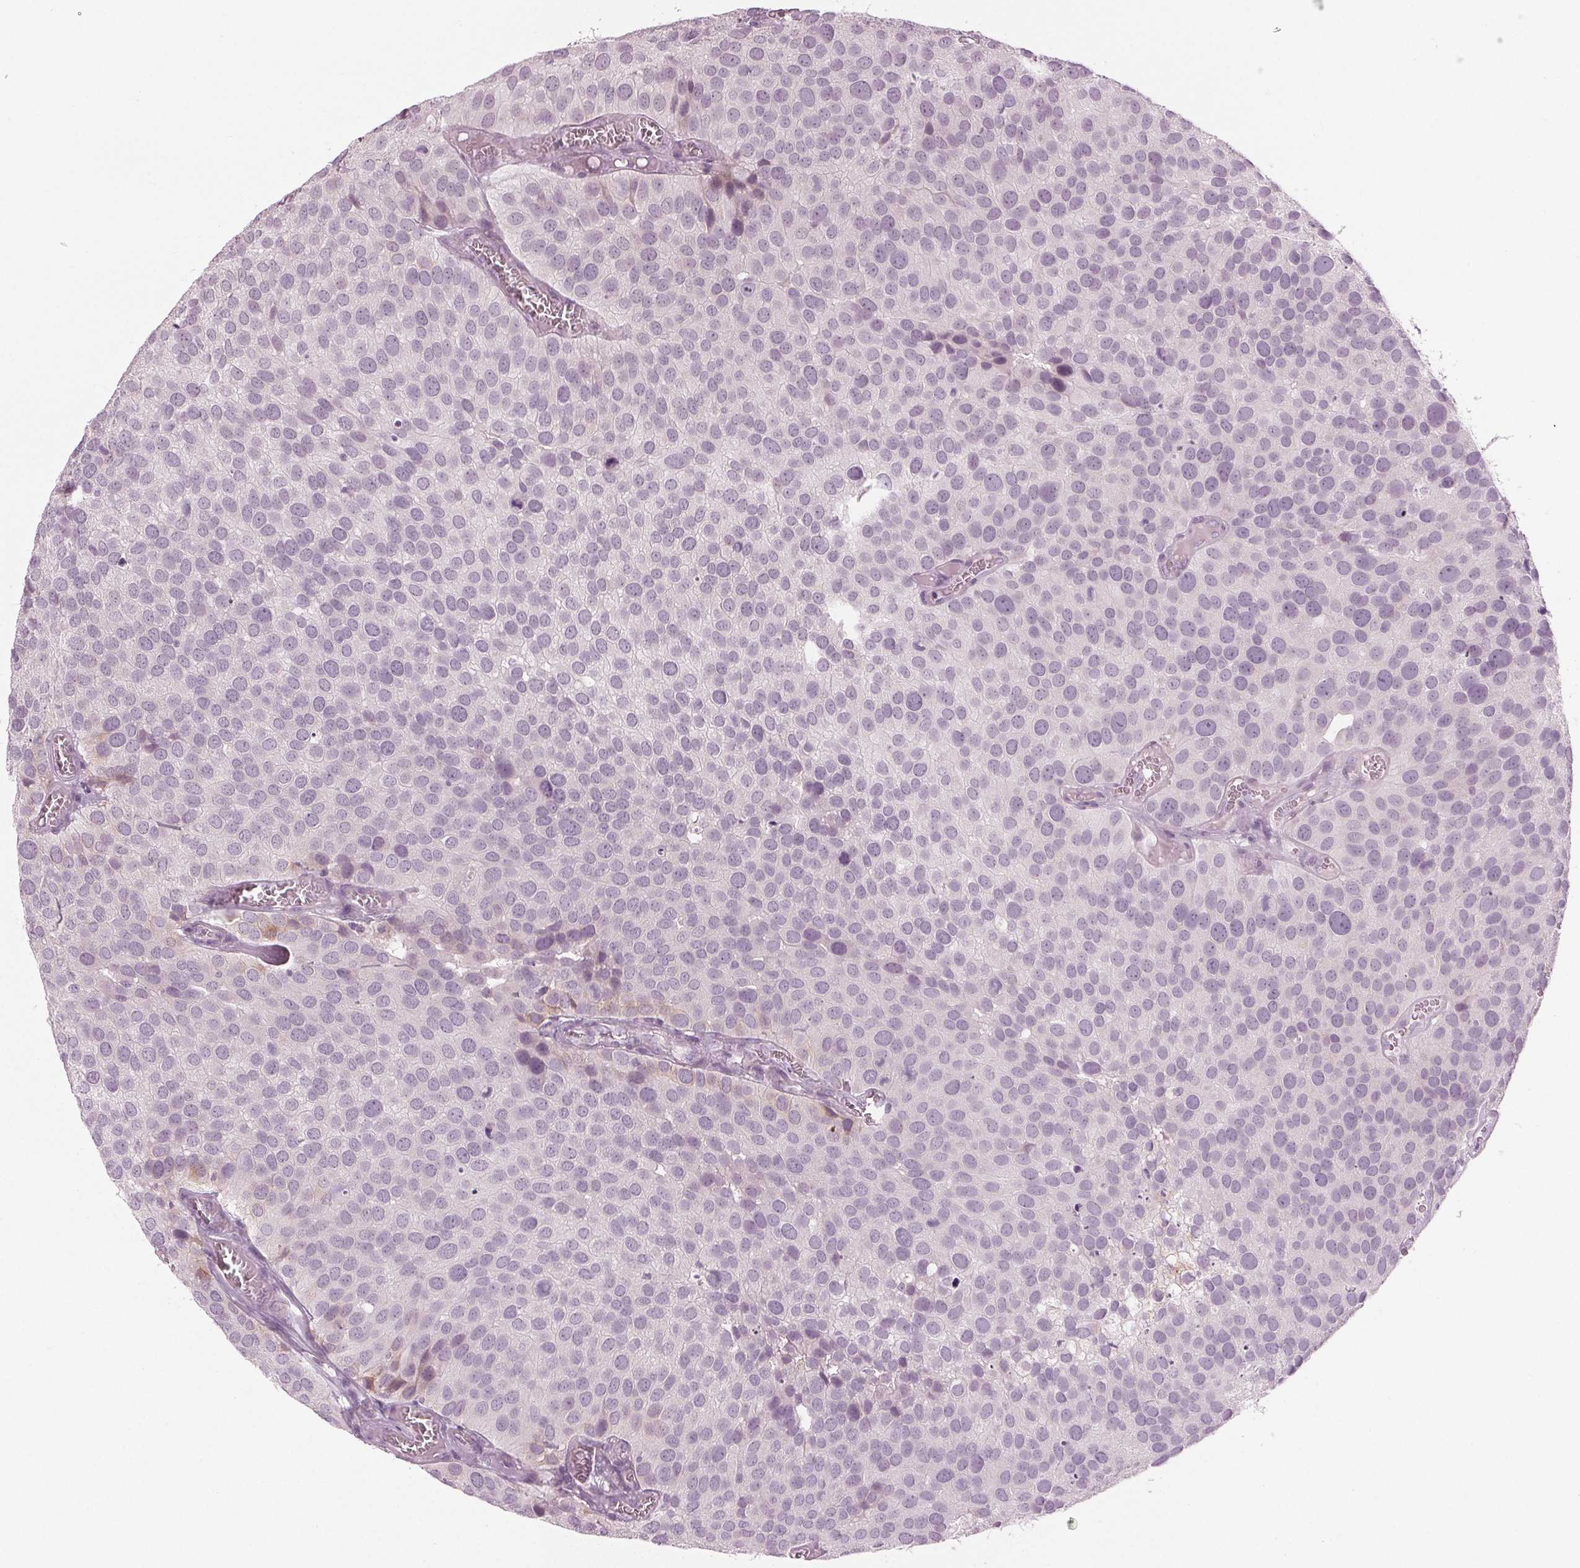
{"staining": {"intensity": "negative", "quantity": "none", "location": "none"}, "tissue": "urothelial cancer", "cell_type": "Tumor cells", "image_type": "cancer", "snomed": [{"axis": "morphology", "description": "Urothelial carcinoma, Low grade"}, {"axis": "topography", "description": "Urinary bladder"}], "caption": "IHC of human urothelial cancer displays no staining in tumor cells. (Stains: DAB (3,3'-diaminobenzidine) immunohistochemistry with hematoxylin counter stain, Microscopy: brightfield microscopy at high magnification).", "gene": "PRAP1", "patient": {"sex": "female", "age": 69}}